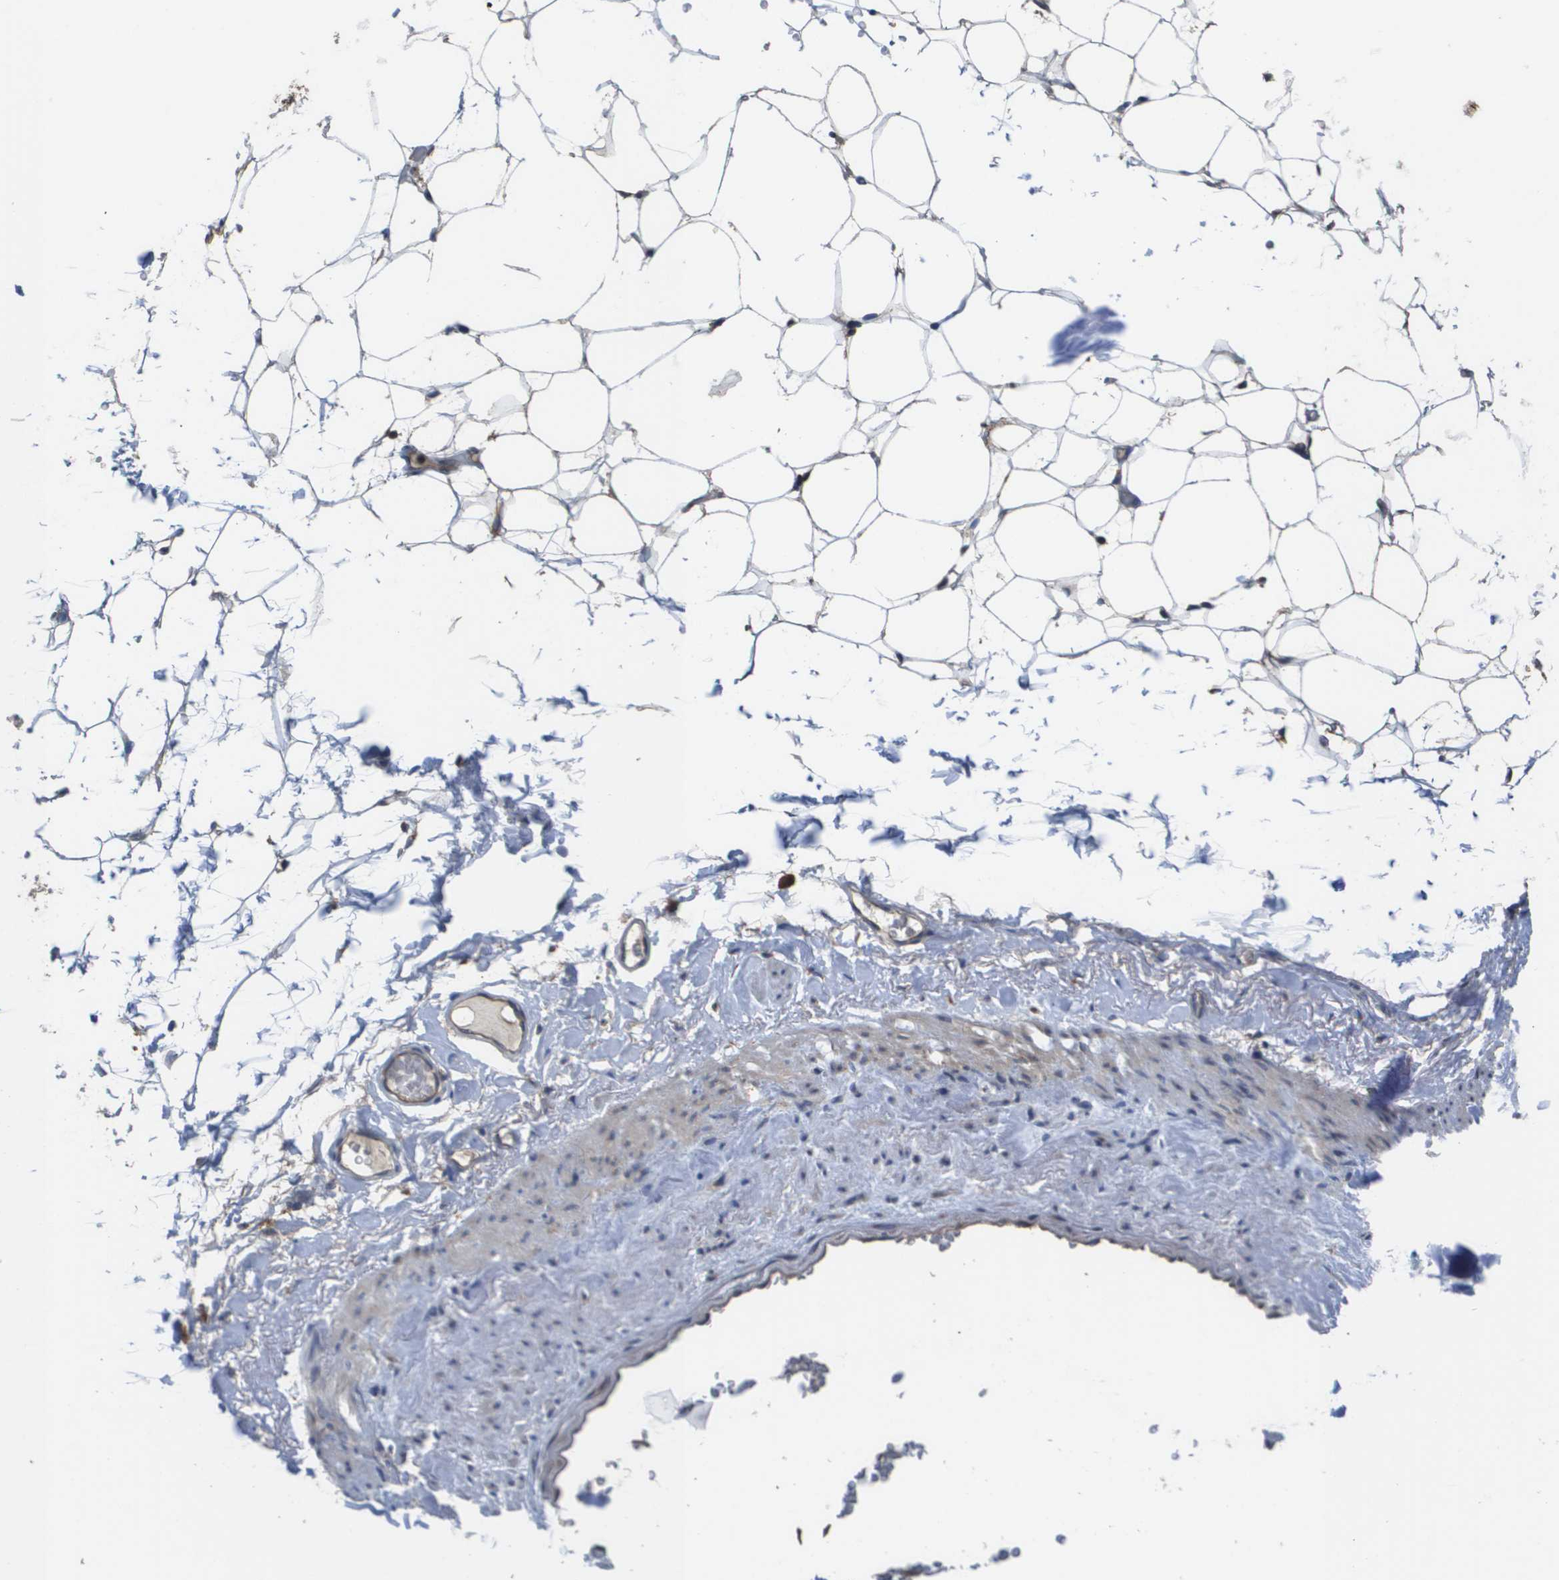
{"staining": {"intensity": "moderate", "quantity": "<25%", "location": "cytoplasmic/membranous"}, "tissue": "adipose tissue", "cell_type": "Adipocytes", "image_type": "normal", "snomed": [{"axis": "morphology", "description": "Normal tissue, NOS"}, {"axis": "topography", "description": "Breast"}, {"axis": "topography", "description": "Soft tissue"}], "caption": "Unremarkable adipose tissue shows moderate cytoplasmic/membranous positivity in about <25% of adipocytes, visualized by immunohistochemistry. (IHC, brightfield microscopy, high magnification).", "gene": "PCK1", "patient": {"sex": "female", "age": 75}}